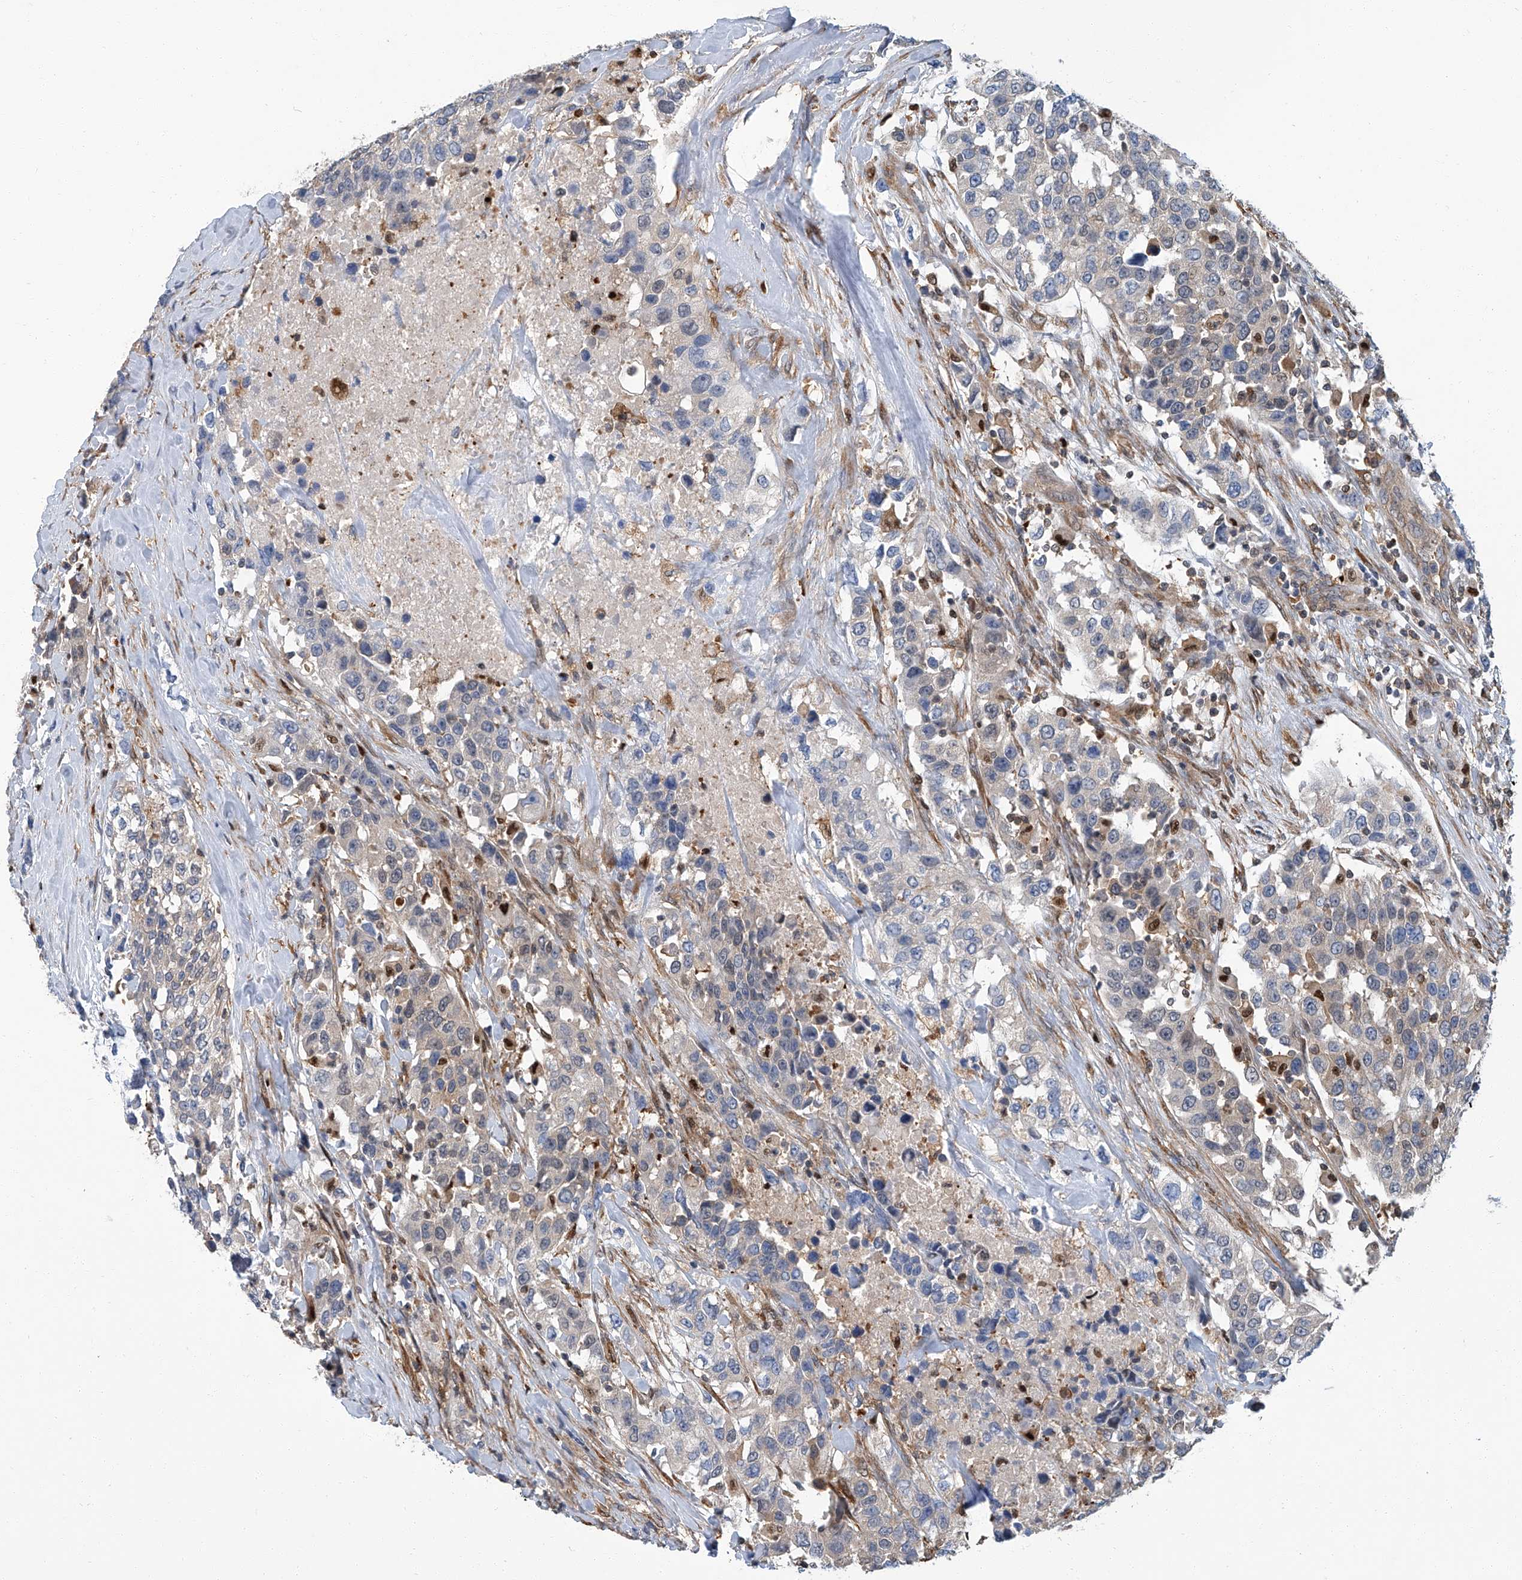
{"staining": {"intensity": "weak", "quantity": "25%-75%", "location": "cytoplasmic/membranous"}, "tissue": "urothelial cancer", "cell_type": "Tumor cells", "image_type": "cancer", "snomed": [{"axis": "morphology", "description": "Urothelial carcinoma, High grade"}, {"axis": "topography", "description": "Urinary bladder"}], "caption": "Urothelial cancer stained for a protein displays weak cytoplasmic/membranous positivity in tumor cells.", "gene": "PSMB10", "patient": {"sex": "female", "age": 80}}